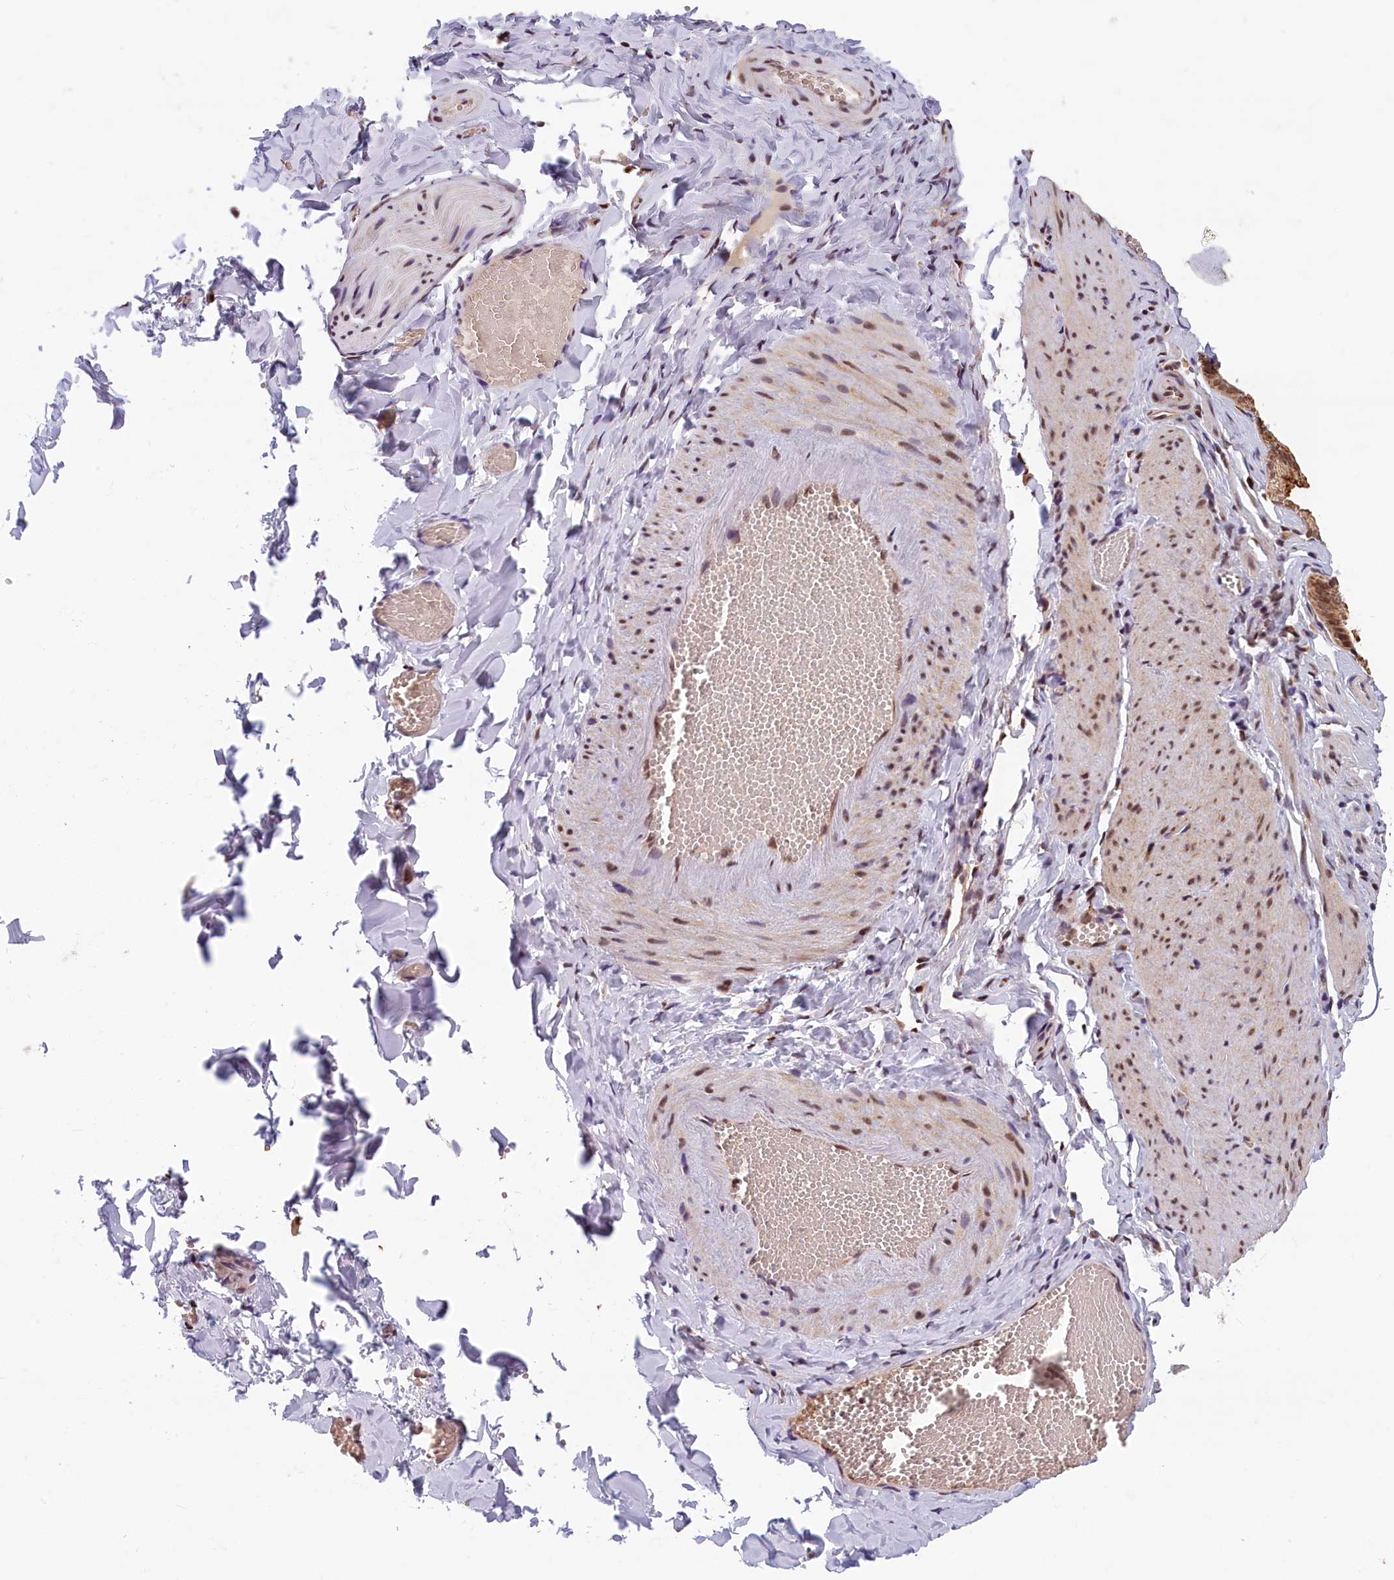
{"staining": {"intensity": "moderate", "quantity": "25%-75%", "location": "nuclear"}, "tissue": "adipose tissue", "cell_type": "Adipocytes", "image_type": "normal", "snomed": [{"axis": "morphology", "description": "Normal tissue, NOS"}, {"axis": "topography", "description": "Gallbladder"}, {"axis": "topography", "description": "Peripheral nerve tissue"}], "caption": "Adipose tissue stained with DAB immunohistochemistry exhibits medium levels of moderate nuclear positivity in about 25%-75% of adipocytes.", "gene": "KCNK6", "patient": {"sex": "male", "age": 38}}